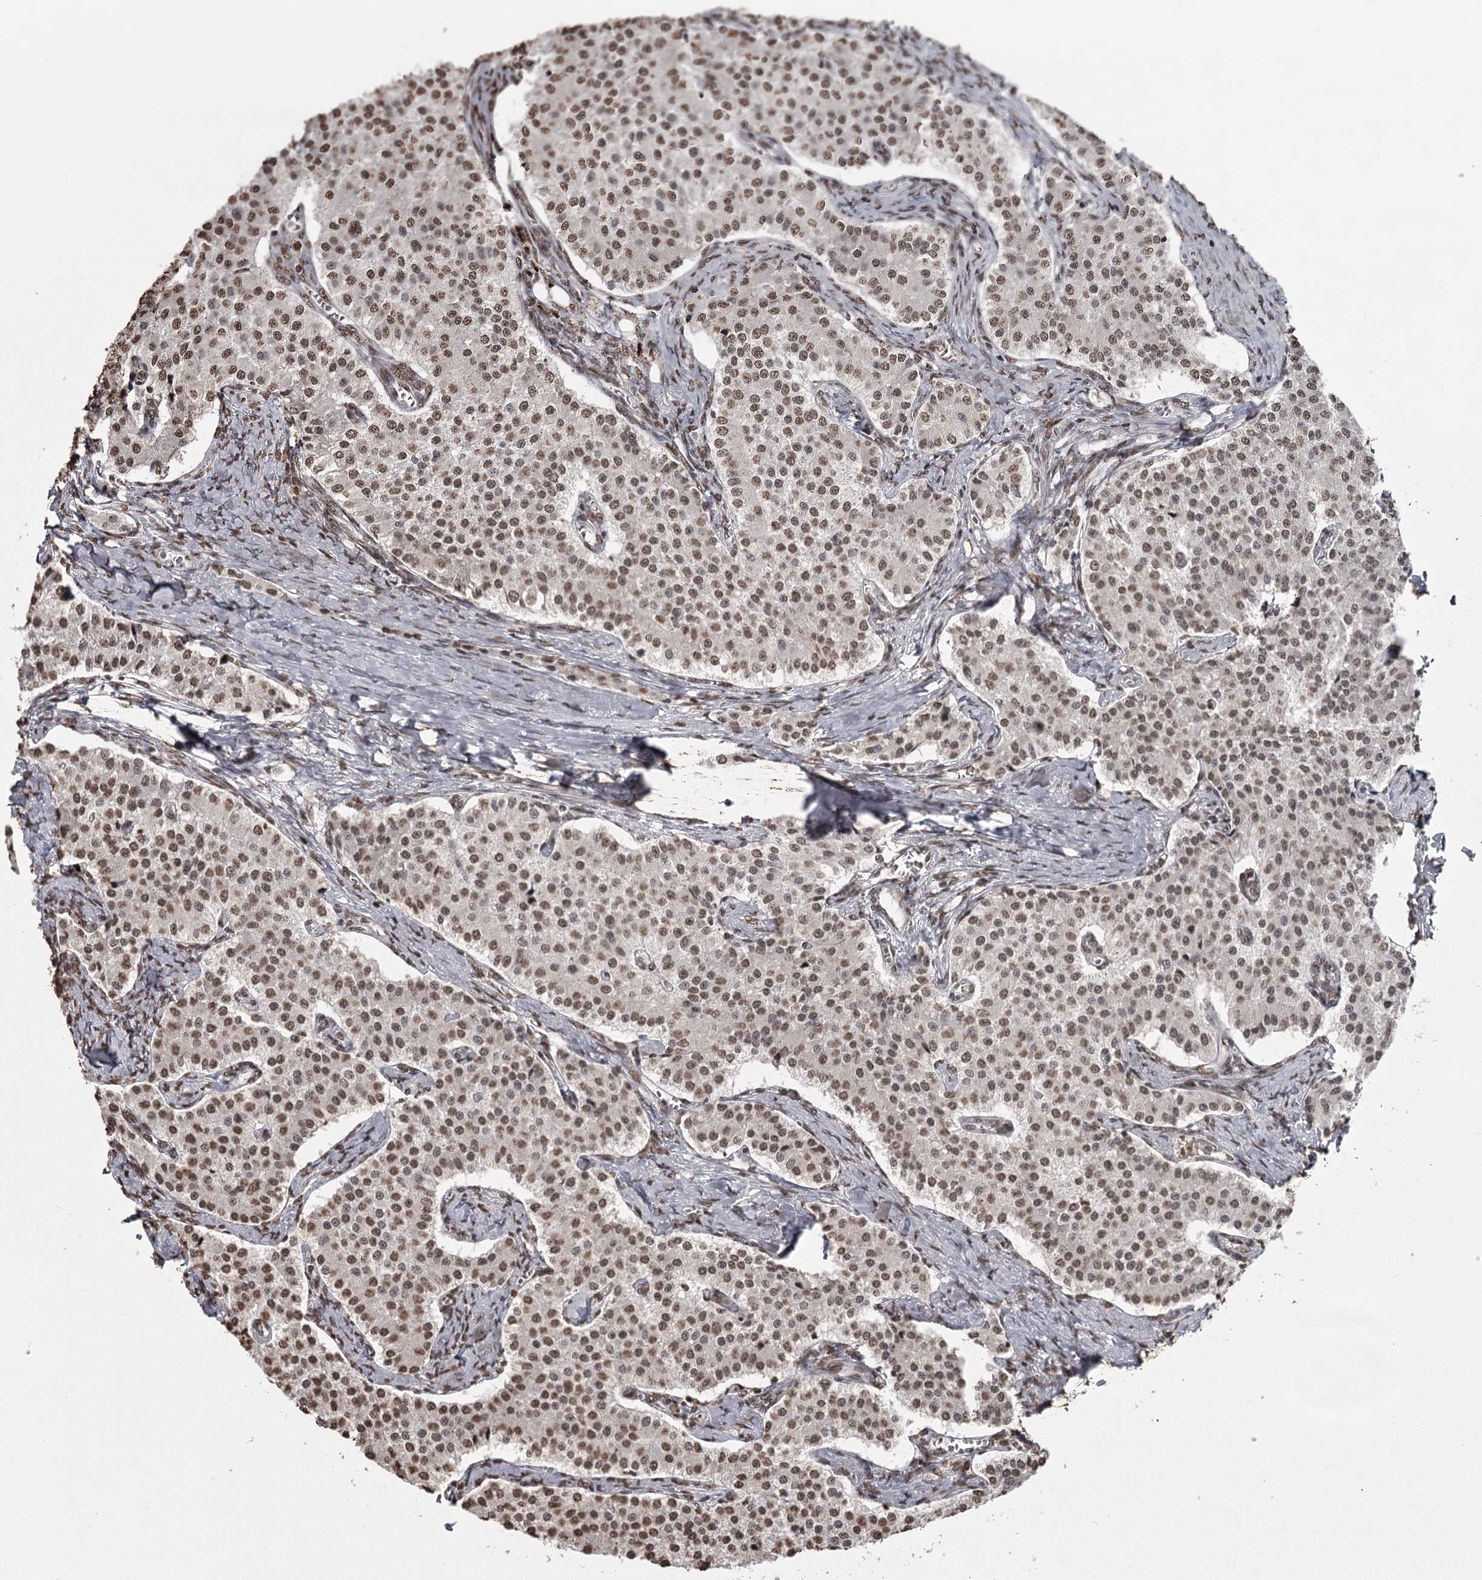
{"staining": {"intensity": "moderate", "quantity": ">75%", "location": "nuclear"}, "tissue": "carcinoid", "cell_type": "Tumor cells", "image_type": "cancer", "snomed": [{"axis": "morphology", "description": "Carcinoid, malignant, NOS"}, {"axis": "topography", "description": "Colon"}], "caption": "DAB immunohistochemical staining of human carcinoid (malignant) exhibits moderate nuclear protein staining in approximately >75% of tumor cells.", "gene": "THYN1", "patient": {"sex": "female", "age": 52}}